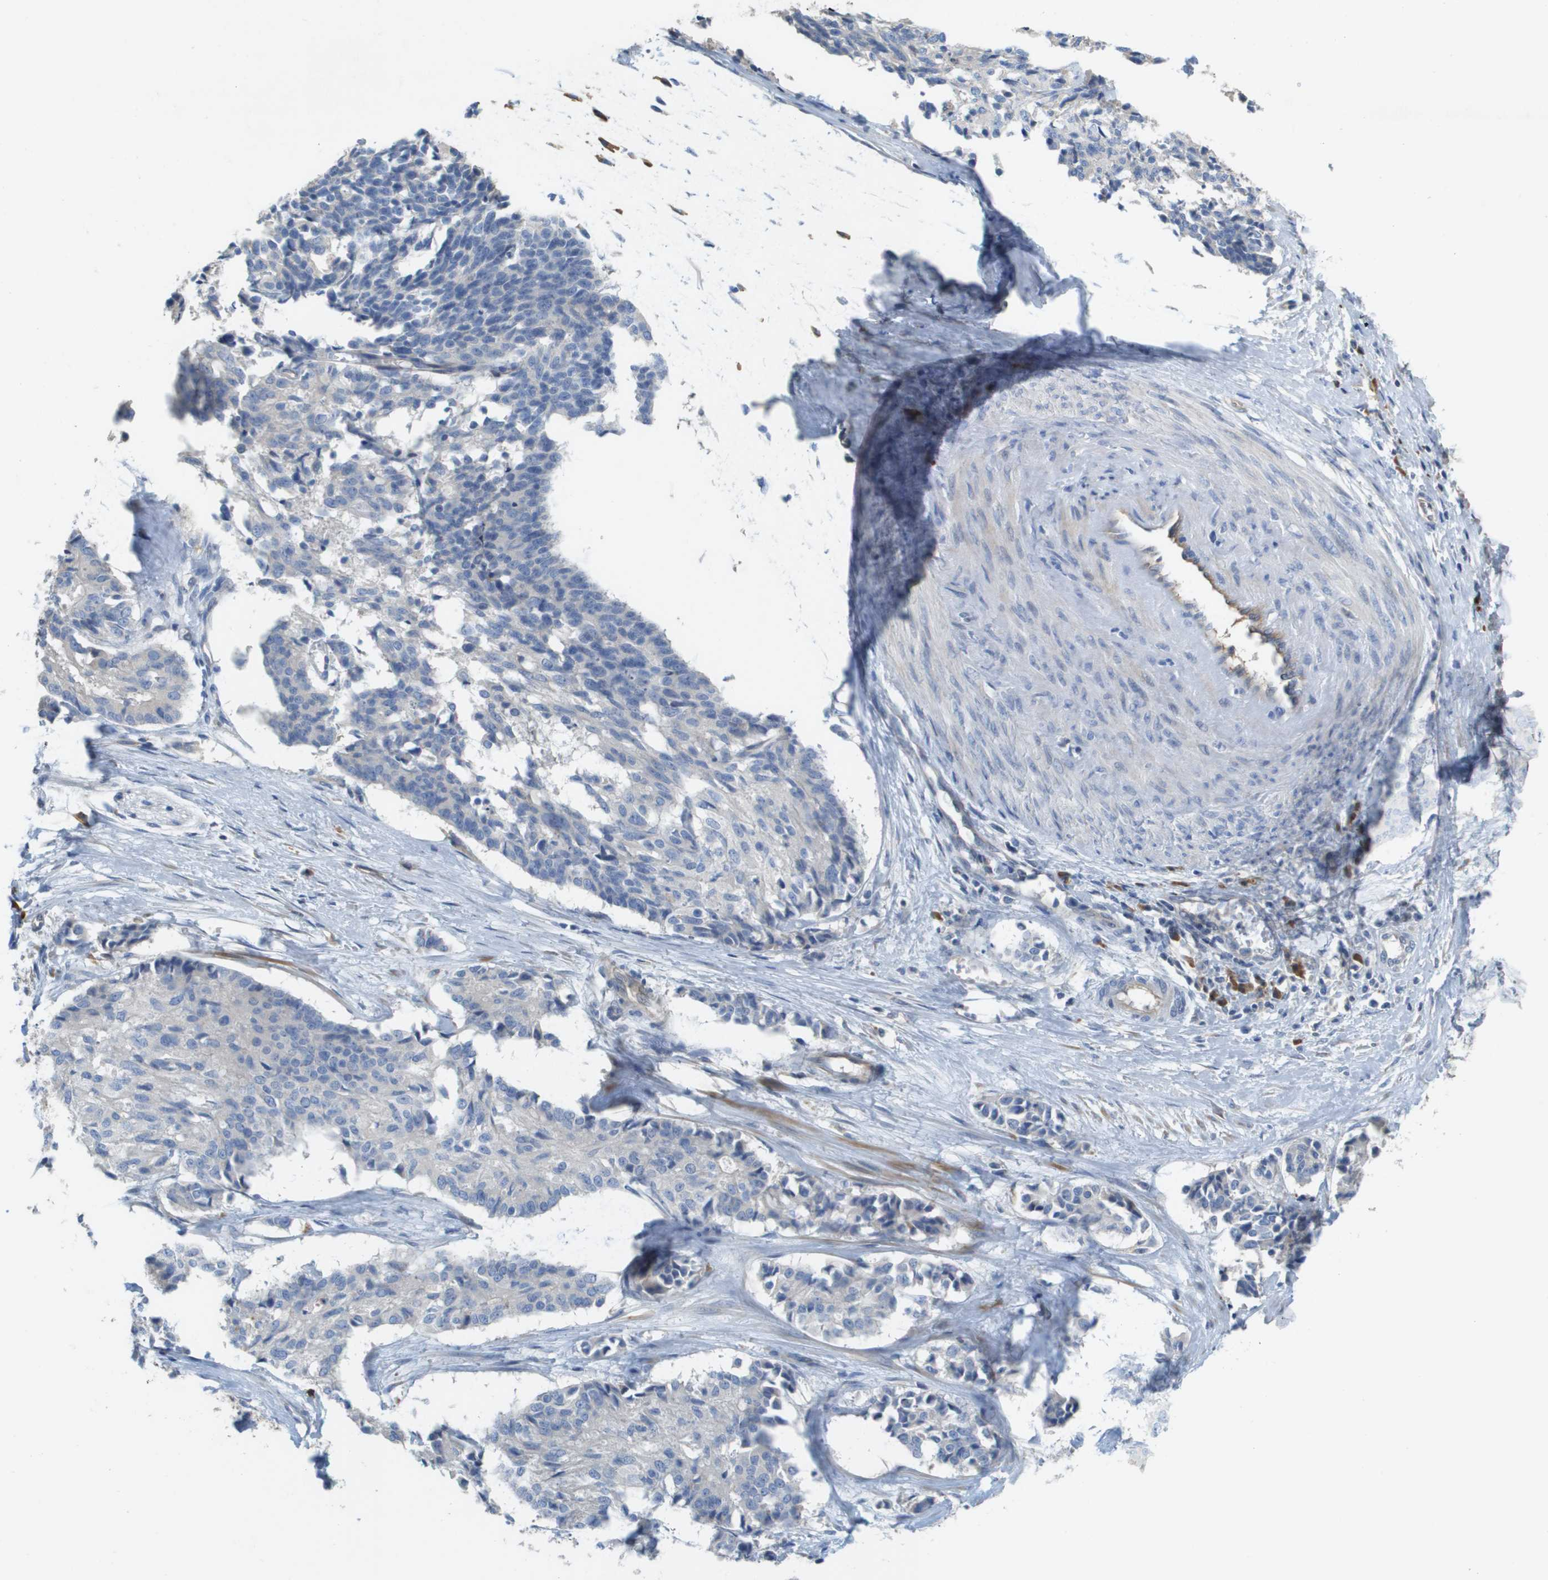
{"staining": {"intensity": "negative", "quantity": "none", "location": "none"}, "tissue": "cervical cancer", "cell_type": "Tumor cells", "image_type": "cancer", "snomed": [{"axis": "morphology", "description": "Squamous cell carcinoma, NOS"}, {"axis": "topography", "description": "Cervix"}], "caption": "The micrograph exhibits no significant positivity in tumor cells of squamous cell carcinoma (cervical). (Immunohistochemistry, brightfield microscopy, high magnification).", "gene": "CASP10", "patient": {"sex": "female", "age": 35}}